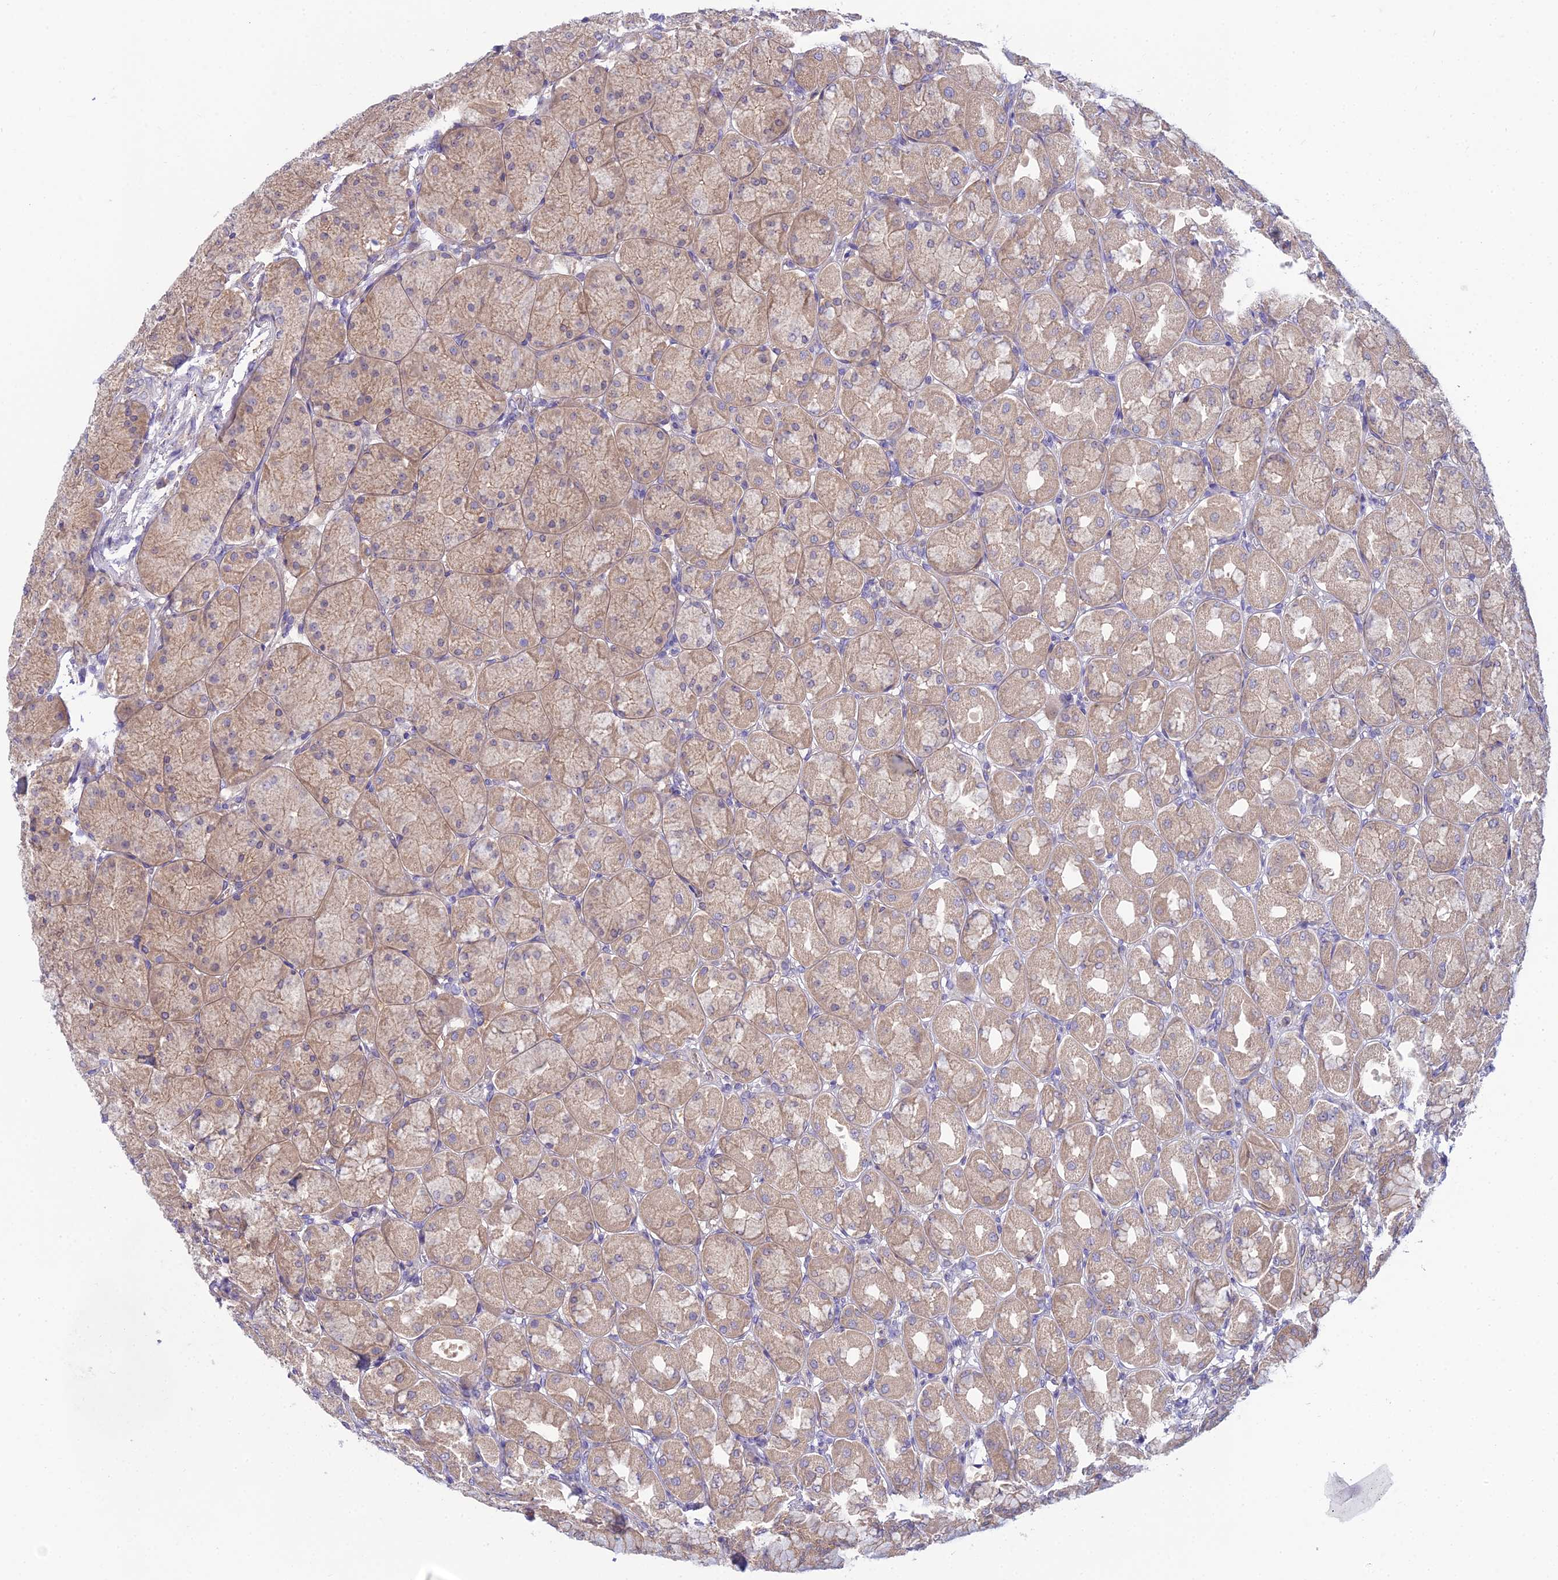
{"staining": {"intensity": "moderate", "quantity": "25%-75%", "location": "cytoplasmic/membranous"}, "tissue": "stomach", "cell_type": "Glandular cells", "image_type": "normal", "snomed": [{"axis": "morphology", "description": "Normal tissue, NOS"}, {"axis": "topography", "description": "Stomach, upper"}], "caption": "This is a histology image of IHC staining of normal stomach, which shows moderate positivity in the cytoplasmic/membranous of glandular cells.", "gene": "DUS2", "patient": {"sex": "female", "age": 56}}